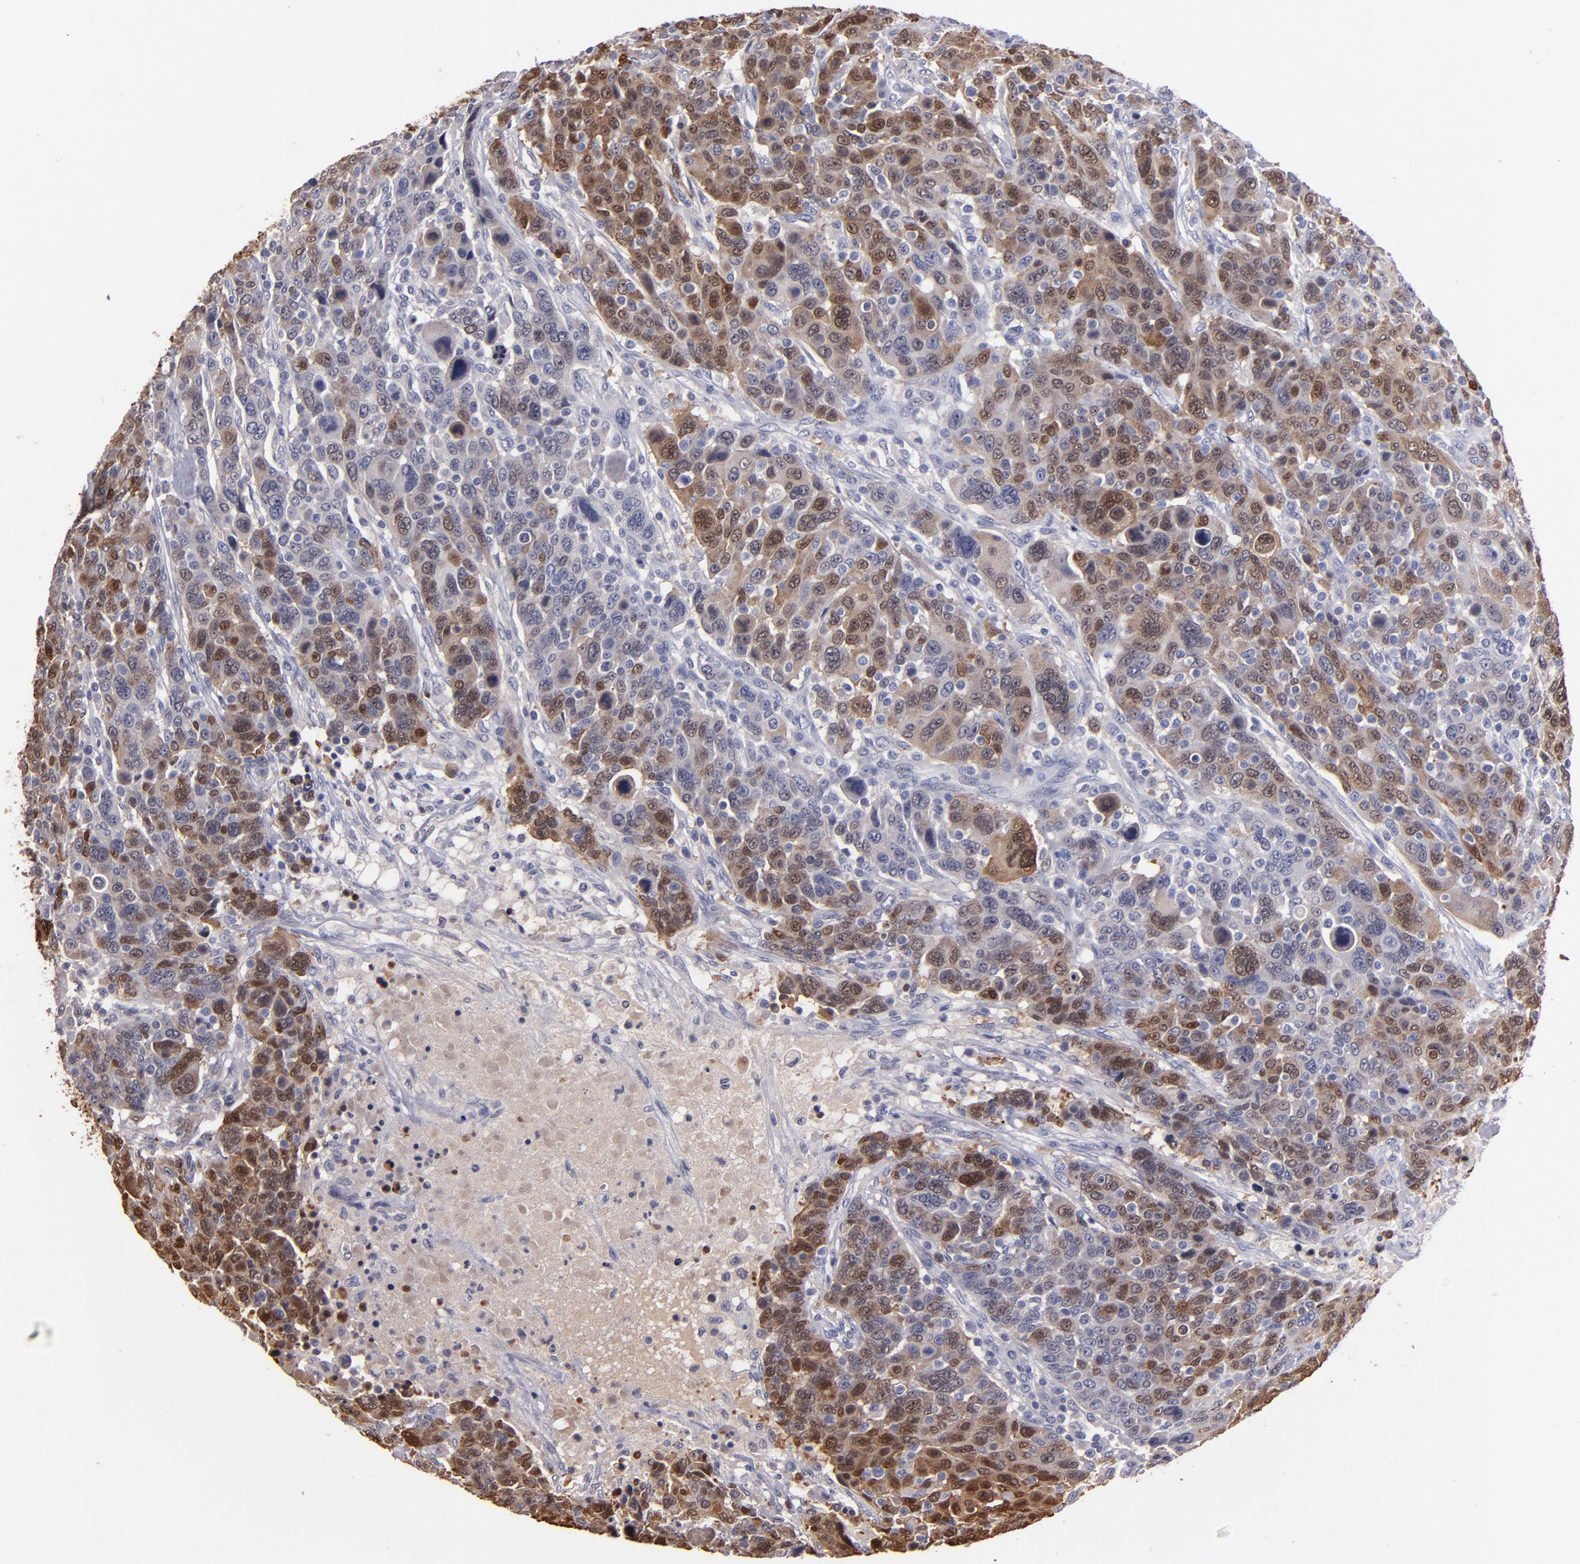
{"staining": {"intensity": "moderate", "quantity": ">75%", "location": "cytoplasmic/membranous,nuclear"}, "tissue": "breast cancer", "cell_type": "Tumor cells", "image_type": "cancer", "snomed": [{"axis": "morphology", "description": "Duct carcinoma"}, {"axis": "topography", "description": "Breast"}], "caption": "Human breast cancer (invasive ductal carcinoma) stained with a brown dye exhibits moderate cytoplasmic/membranous and nuclear positive staining in approximately >75% of tumor cells.", "gene": "S100A1", "patient": {"sex": "female", "age": 37}}